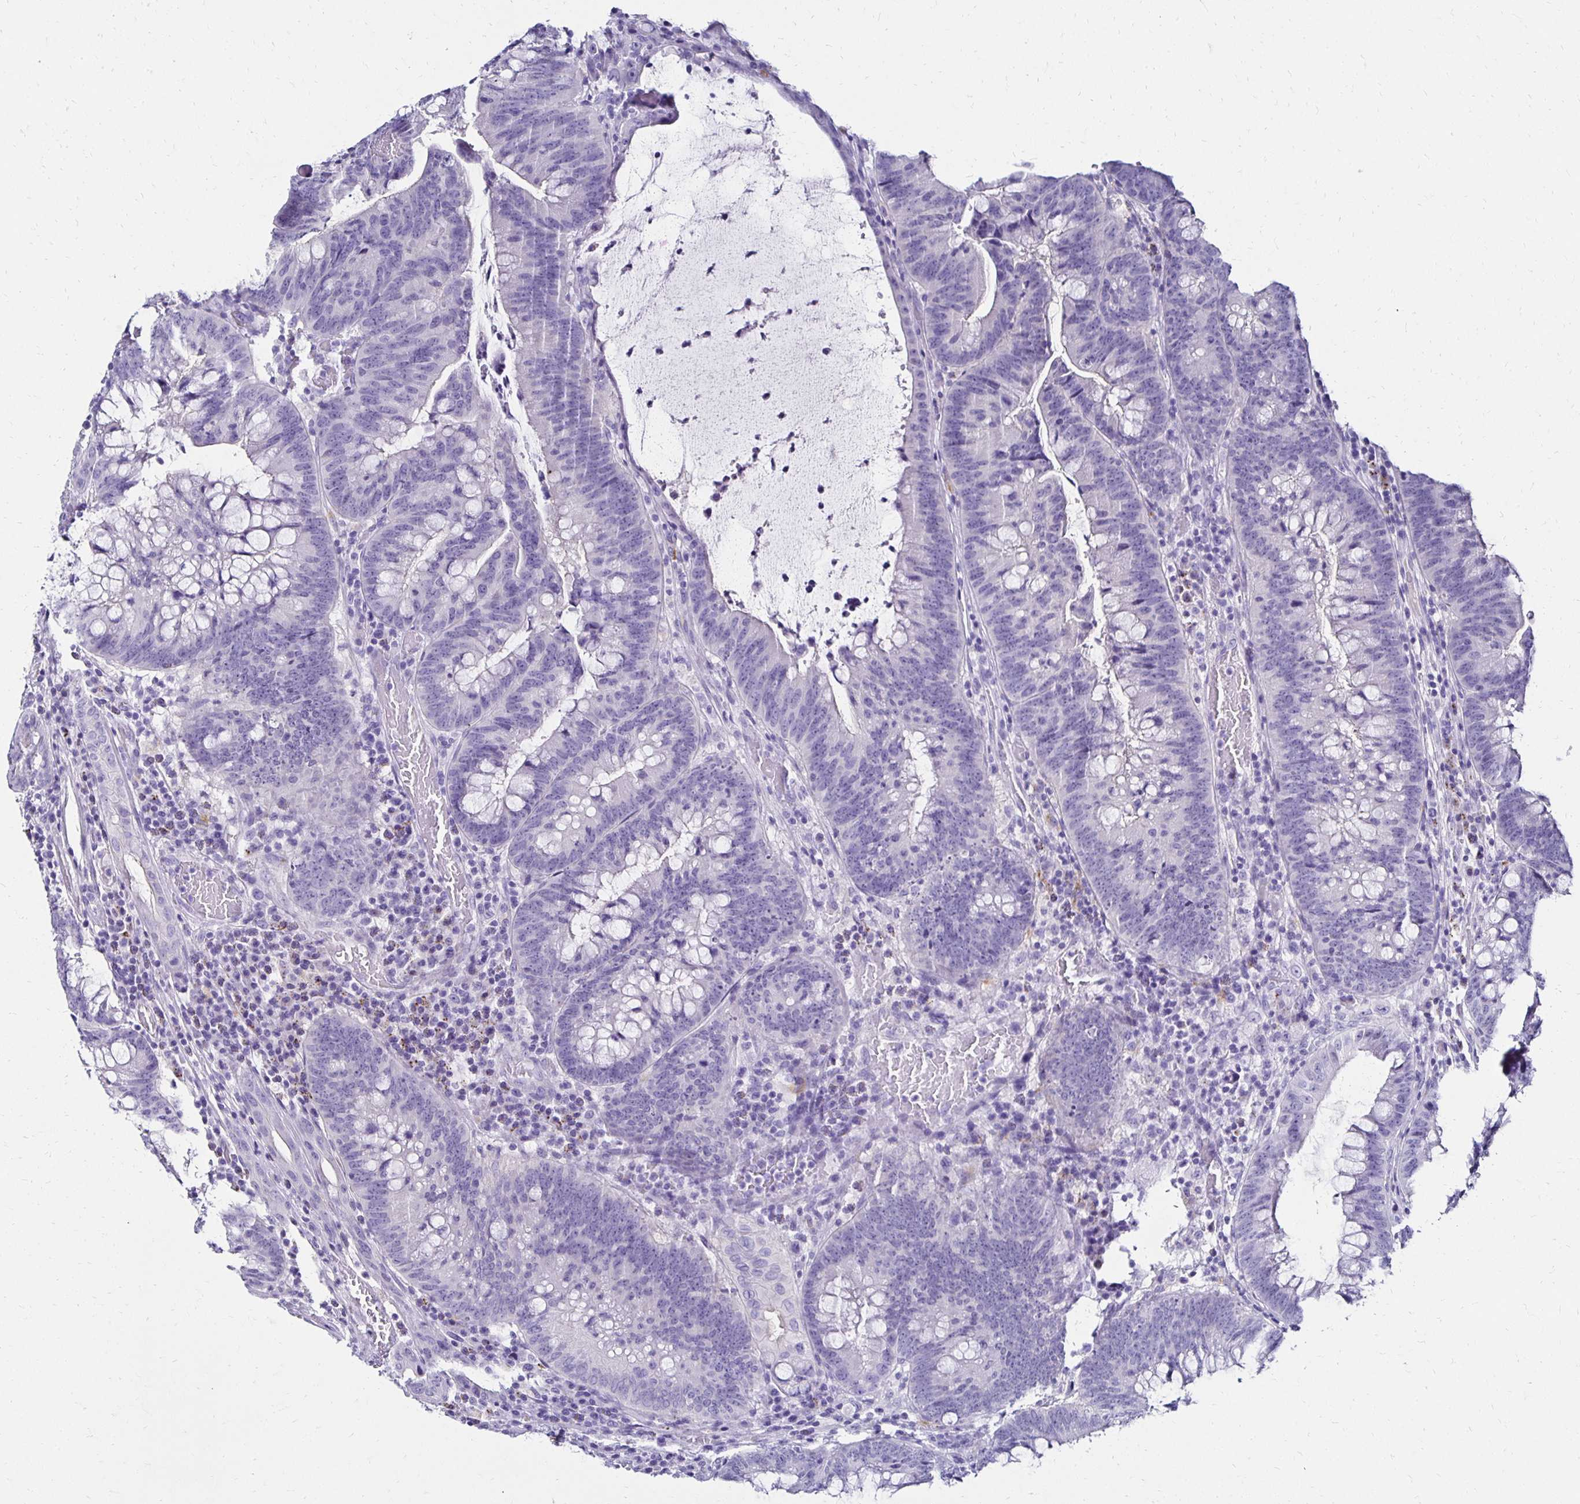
{"staining": {"intensity": "negative", "quantity": "none", "location": "none"}, "tissue": "colorectal cancer", "cell_type": "Tumor cells", "image_type": "cancer", "snomed": [{"axis": "morphology", "description": "Adenocarcinoma, NOS"}, {"axis": "topography", "description": "Colon"}], "caption": "This is an immunohistochemistry photomicrograph of colorectal cancer (adenocarcinoma). There is no staining in tumor cells.", "gene": "KCNT1", "patient": {"sex": "male", "age": 62}}